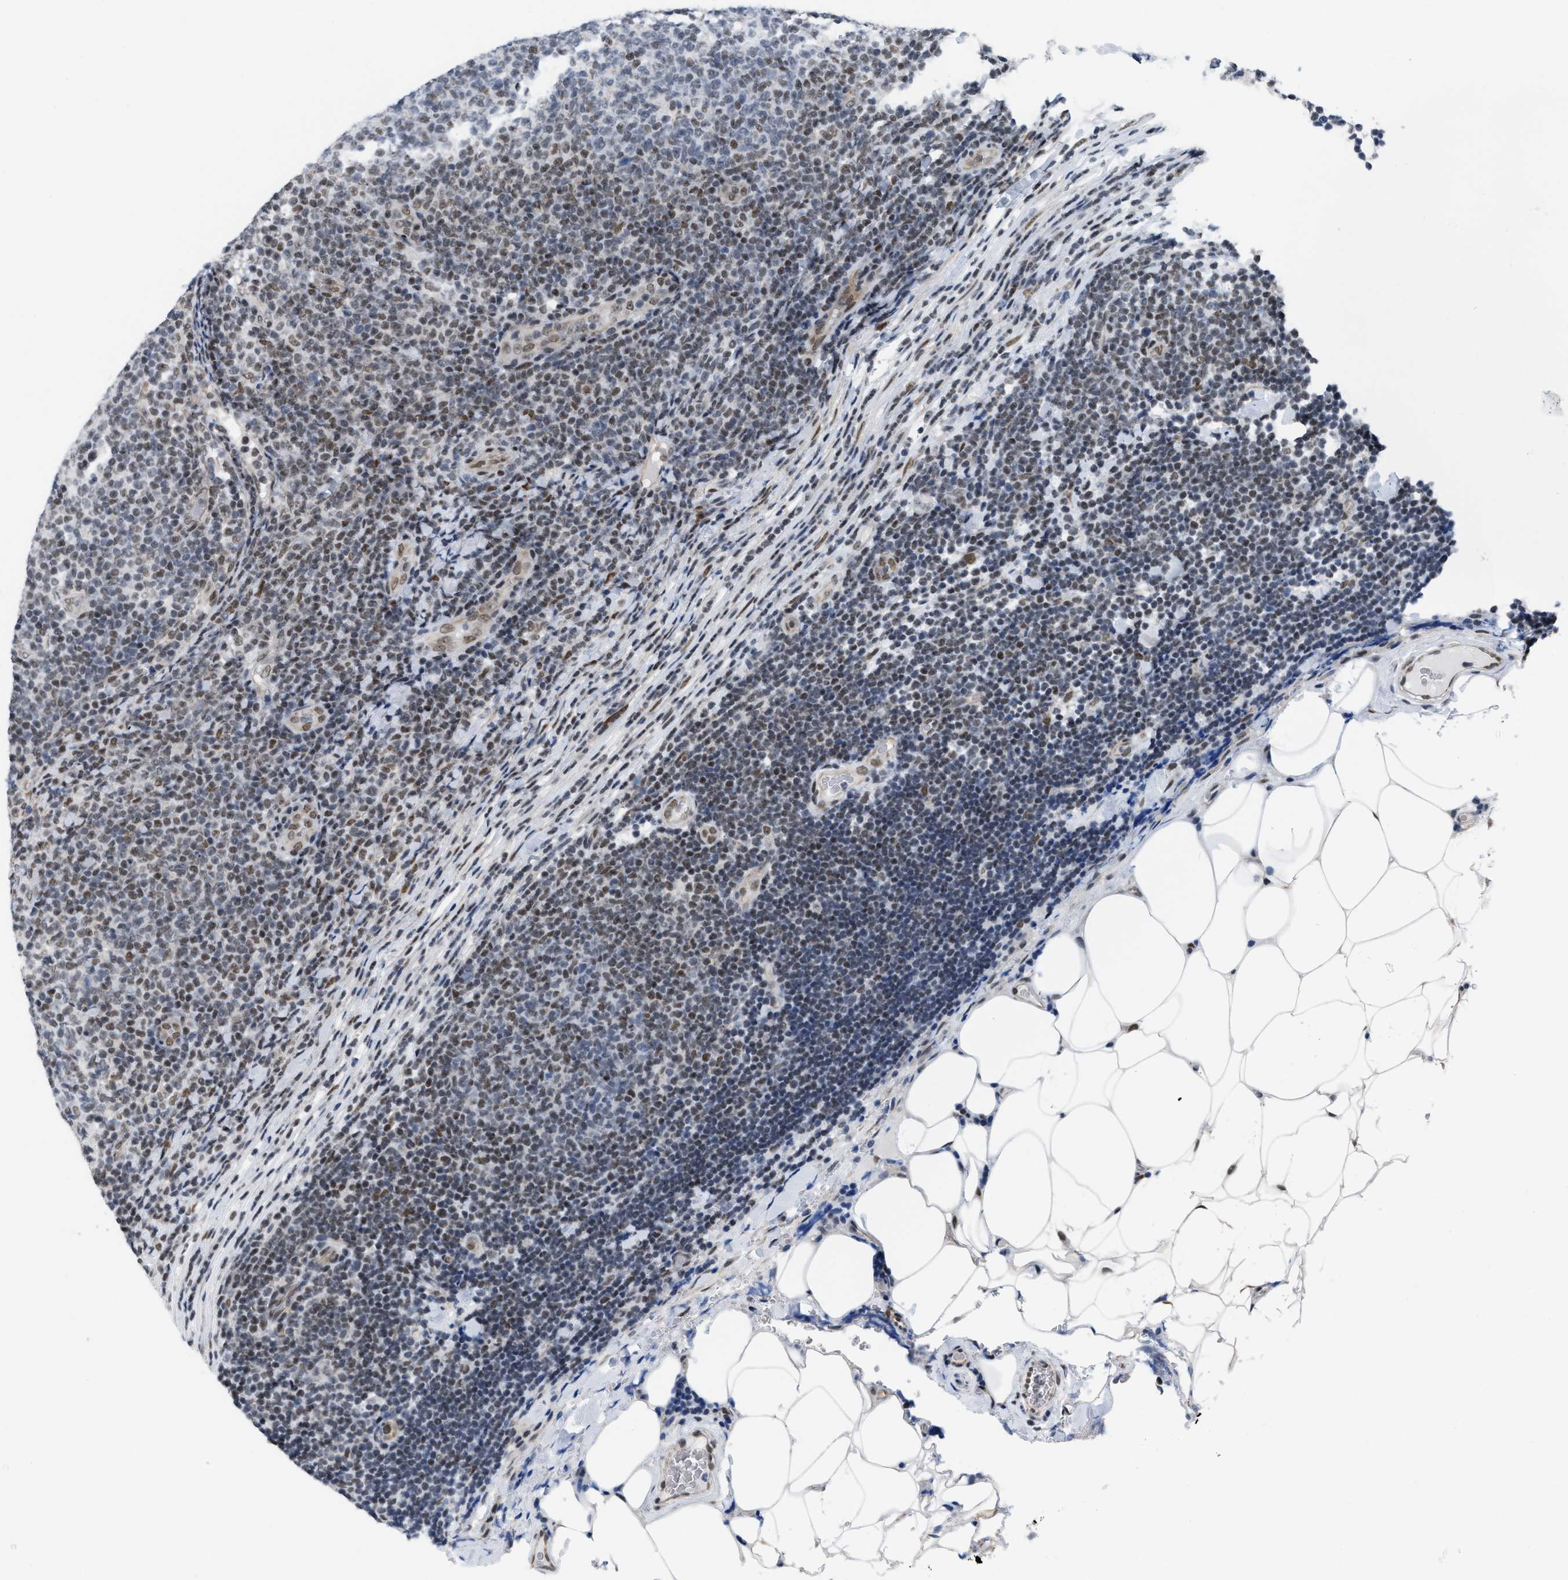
{"staining": {"intensity": "weak", "quantity": "25%-75%", "location": "nuclear"}, "tissue": "lymphoma", "cell_type": "Tumor cells", "image_type": "cancer", "snomed": [{"axis": "morphology", "description": "Malignant lymphoma, non-Hodgkin's type, Low grade"}, {"axis": "topography", "description": "Lymph node"}], "caption": "The micrograph exhibits a brown stain indicating the presence of a protein in the nuclear of tumor cells in lymphoma.", "gene": "MIER1", "patient": {"sex": "male", "age": 66}}